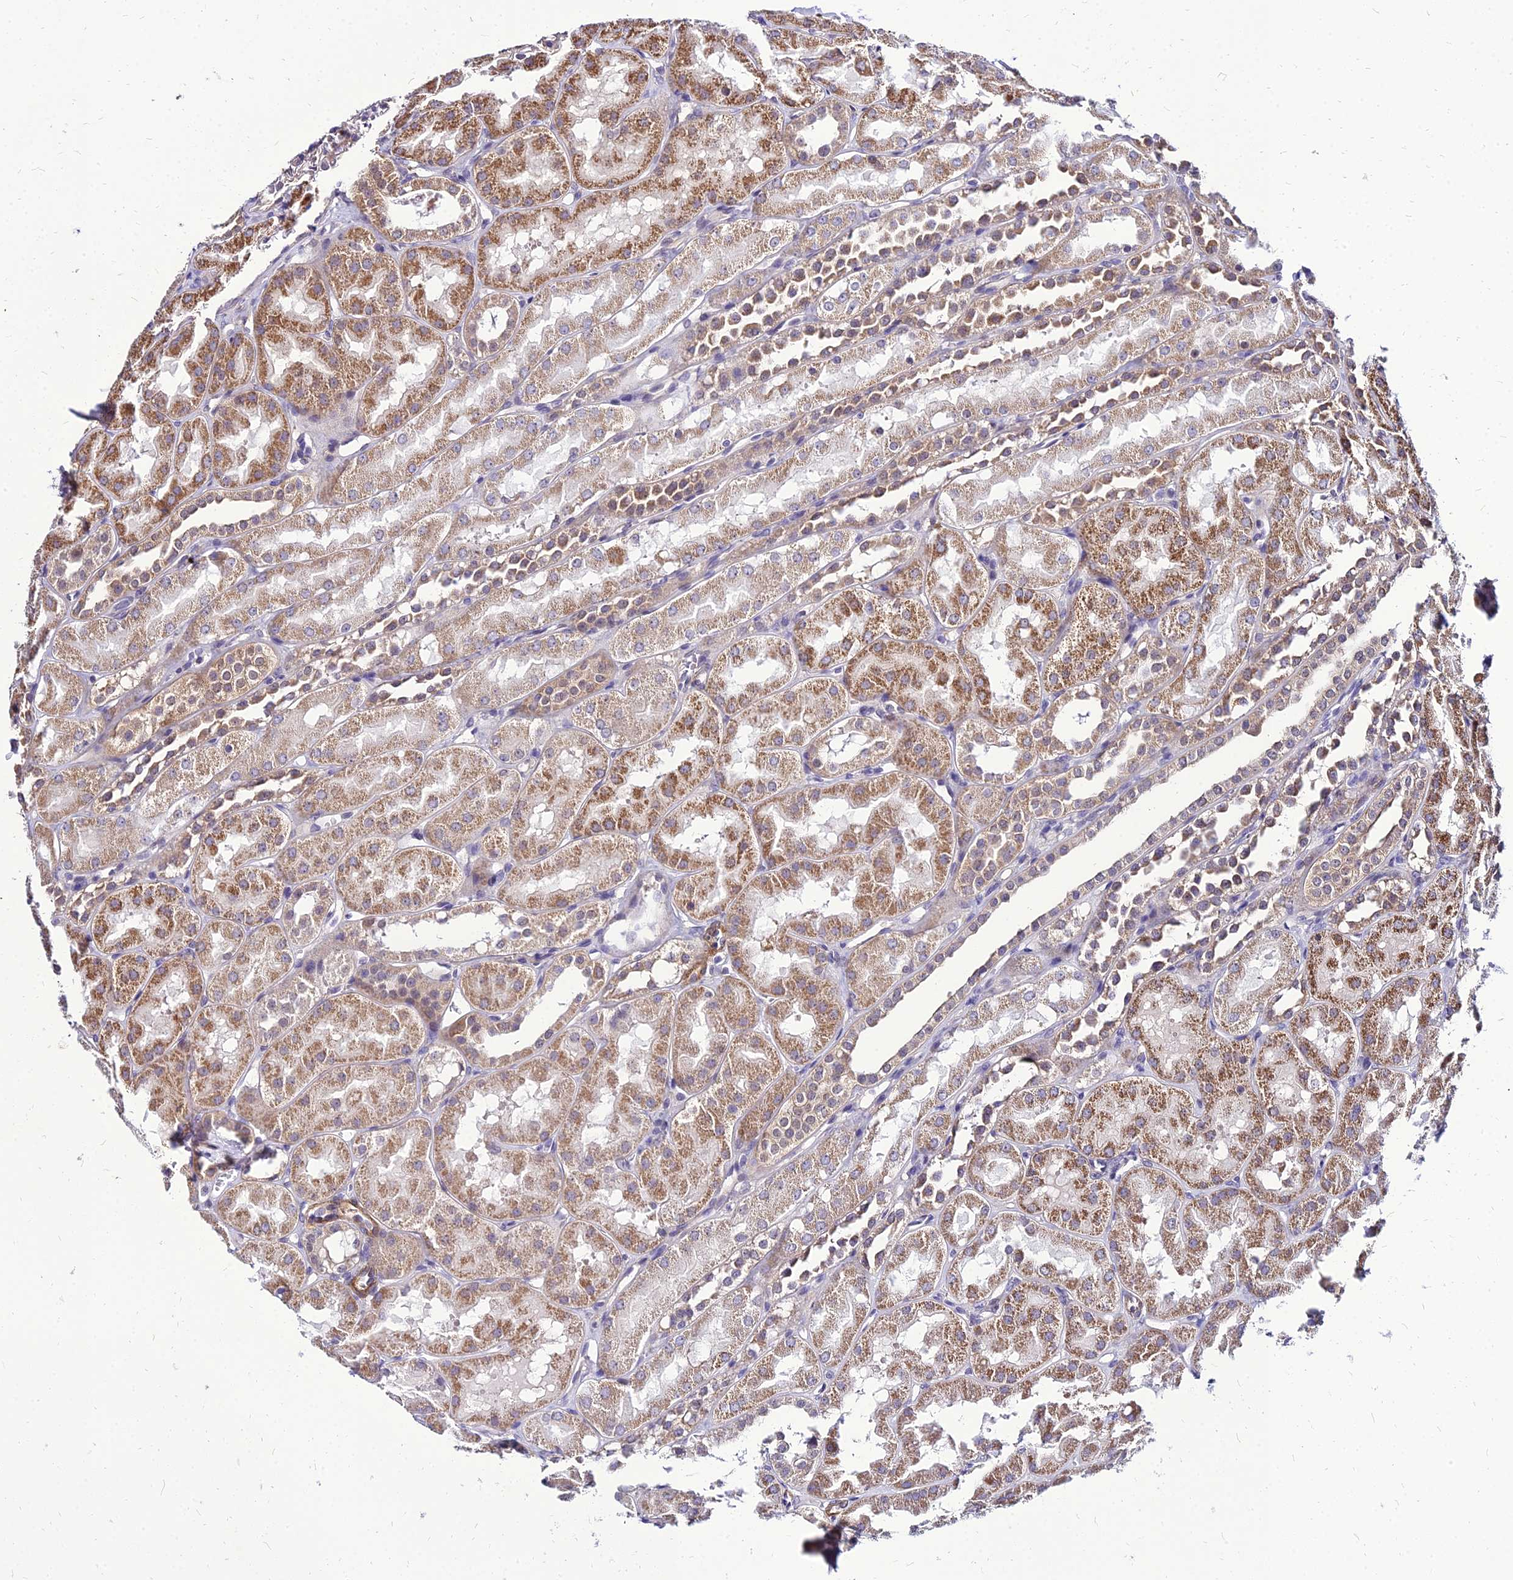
{"staining": {"intensity": "weak", "quantity": "<25%", "location": "cytoplasmic/membranous"}, "tissue": "kidney", "cell_type": "Cells in glomeruli", "image_type": "normal", "snomed": [{"axis": "morphology", "description": "Normal tissue, NOS"}, {"axis": "topography", "description": "Kidney"}, {"axis": "topography", "description": "Urinary bladder"}], "caption": "The histopathology image demonstrates no staining of cells in glomeruli in normal kidney.", "gene": "YEATS2", "patient": {"sex": "male", "age": 16}}